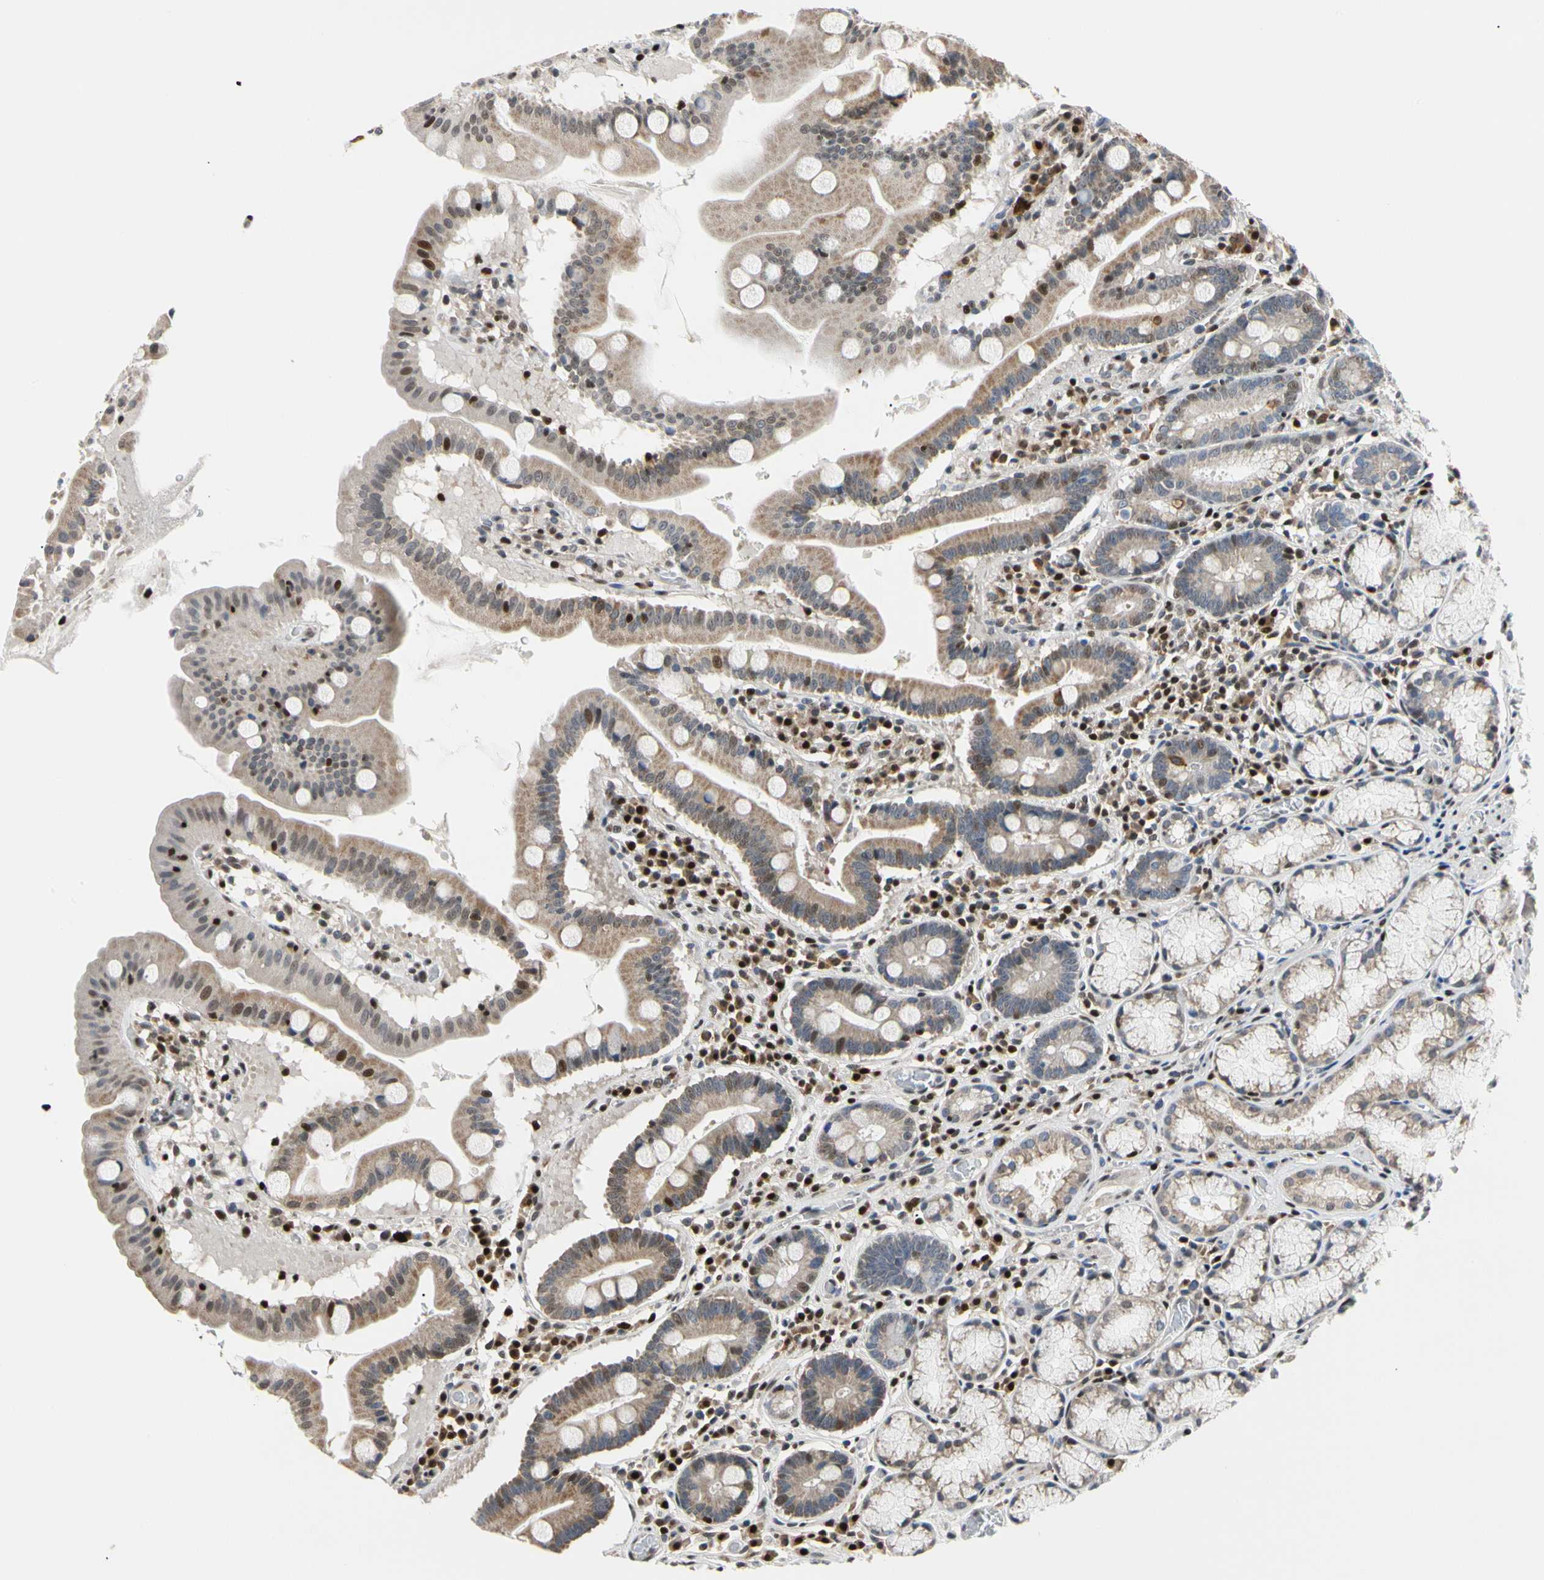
{"staining": {"intensity": "moderate", "quantity": "25%-75%", "location": "cytoplasmic/membranous,nuclear"}, "tissue": "stomach", "cell_type": "Glandular cells", "image_type": "normal", "snomed": [{"axis": "morphology", "description": "Normal tissue, NOS"}, {"axis": "topography", "description": "Stomach, lower"}], "caption": "Protein analysis of unremarkable stomach exhibits moderate cytoplasmic/membranous,nuclear expression in approximately 25%-75% of glandular cells.", "gene": "E2F1", "patient": {"sex": "male", "age": 56}}